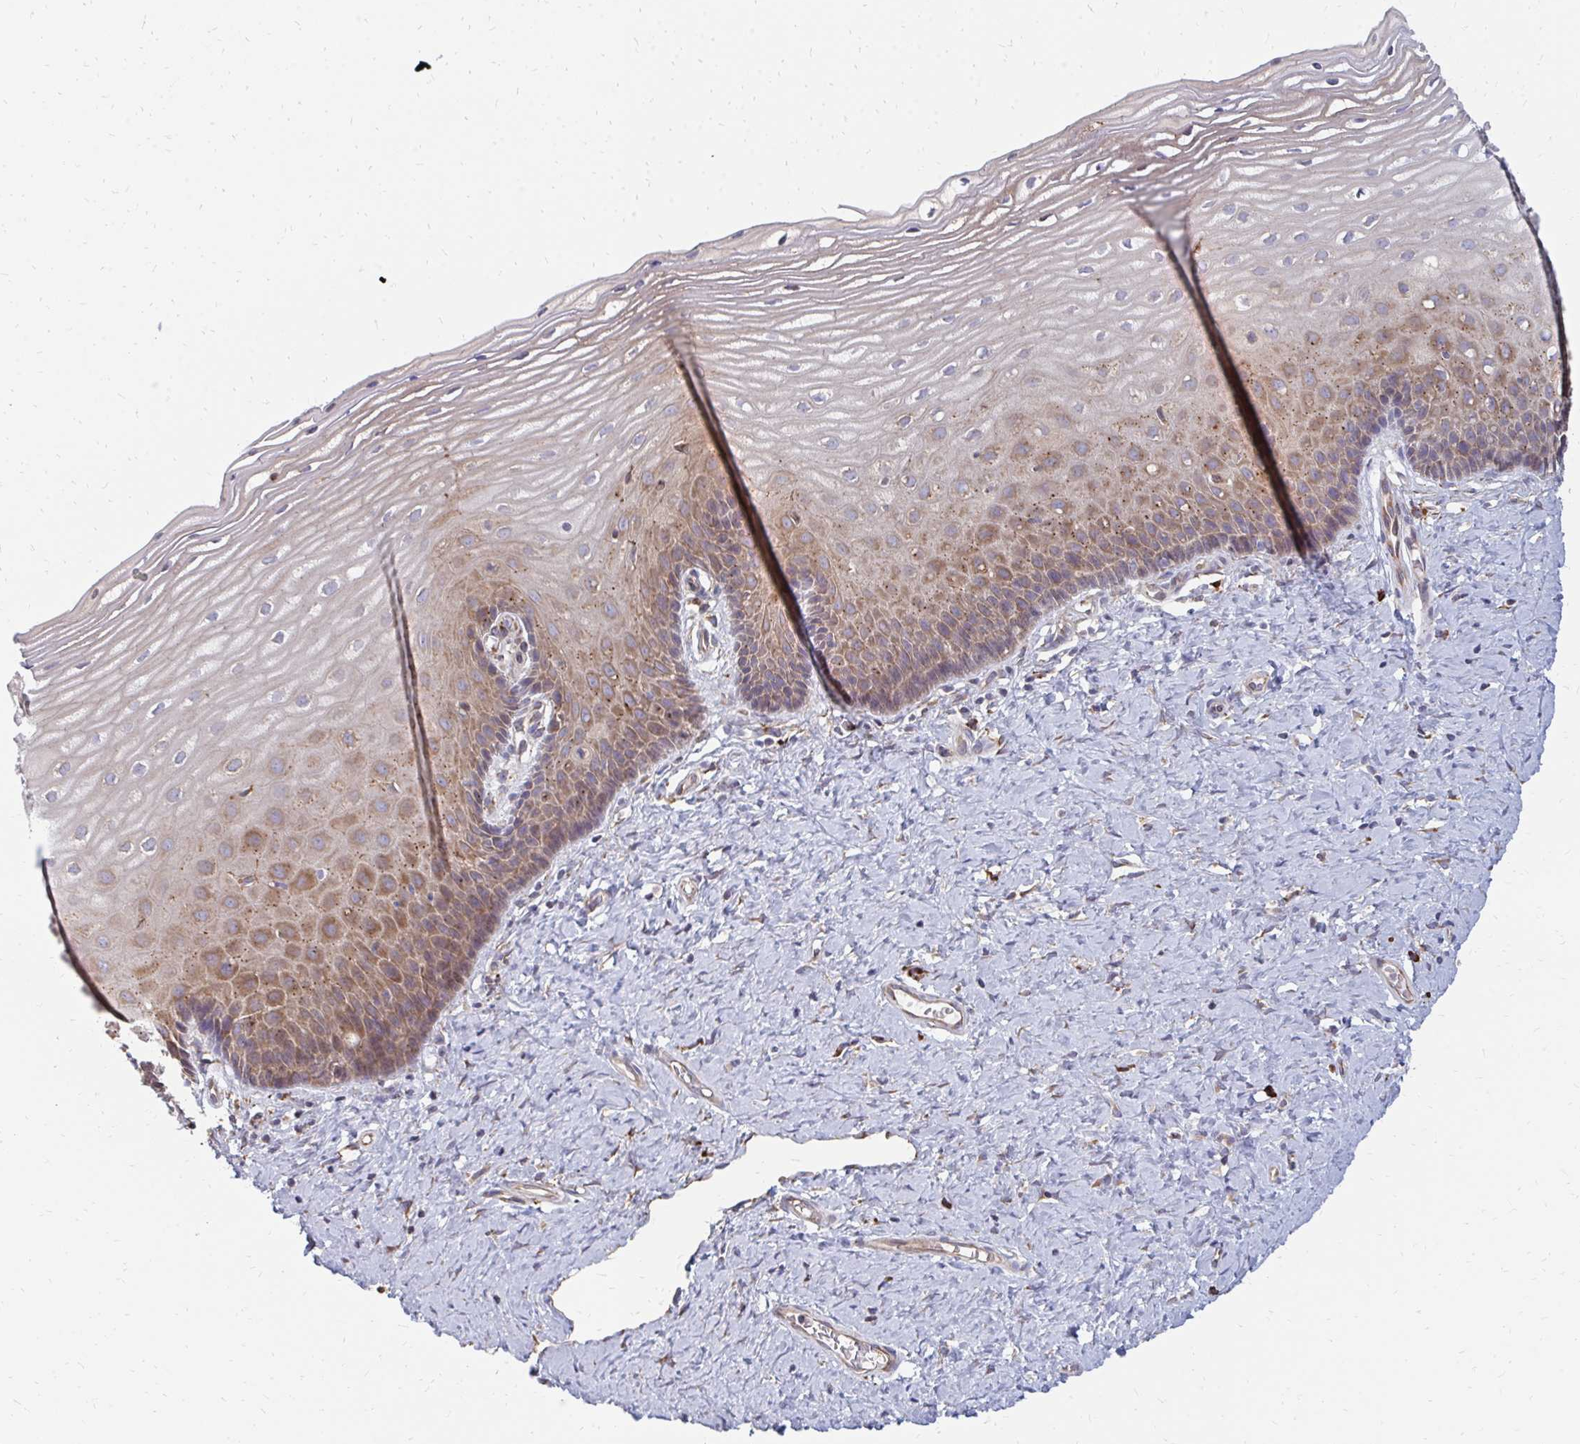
{"staining": {"intensity": "moderate", "quantity": ">75%", "location": "cytoplasmic/membranous"}, "tissue": "cervix", "cell_type": "Glandular cells", "image_type": "normal", "snomed": [{"axis": "morphology", "description": "Normal tissue, NOS"}, {"axis": "topography", "description": "Cervix"}], "caption": "Immunohistochemistry photomicrograph of benign cervix: human cervix stained using IHC demonstrates medium levels of moderate protein expression localized specifically in the cytoplasmic/membranous of glandular cells, appearing as a cytoplasmic/membranous brown color.", "gene": "PPP1R13L", "patient": {"sex": "female", "age": 37}}